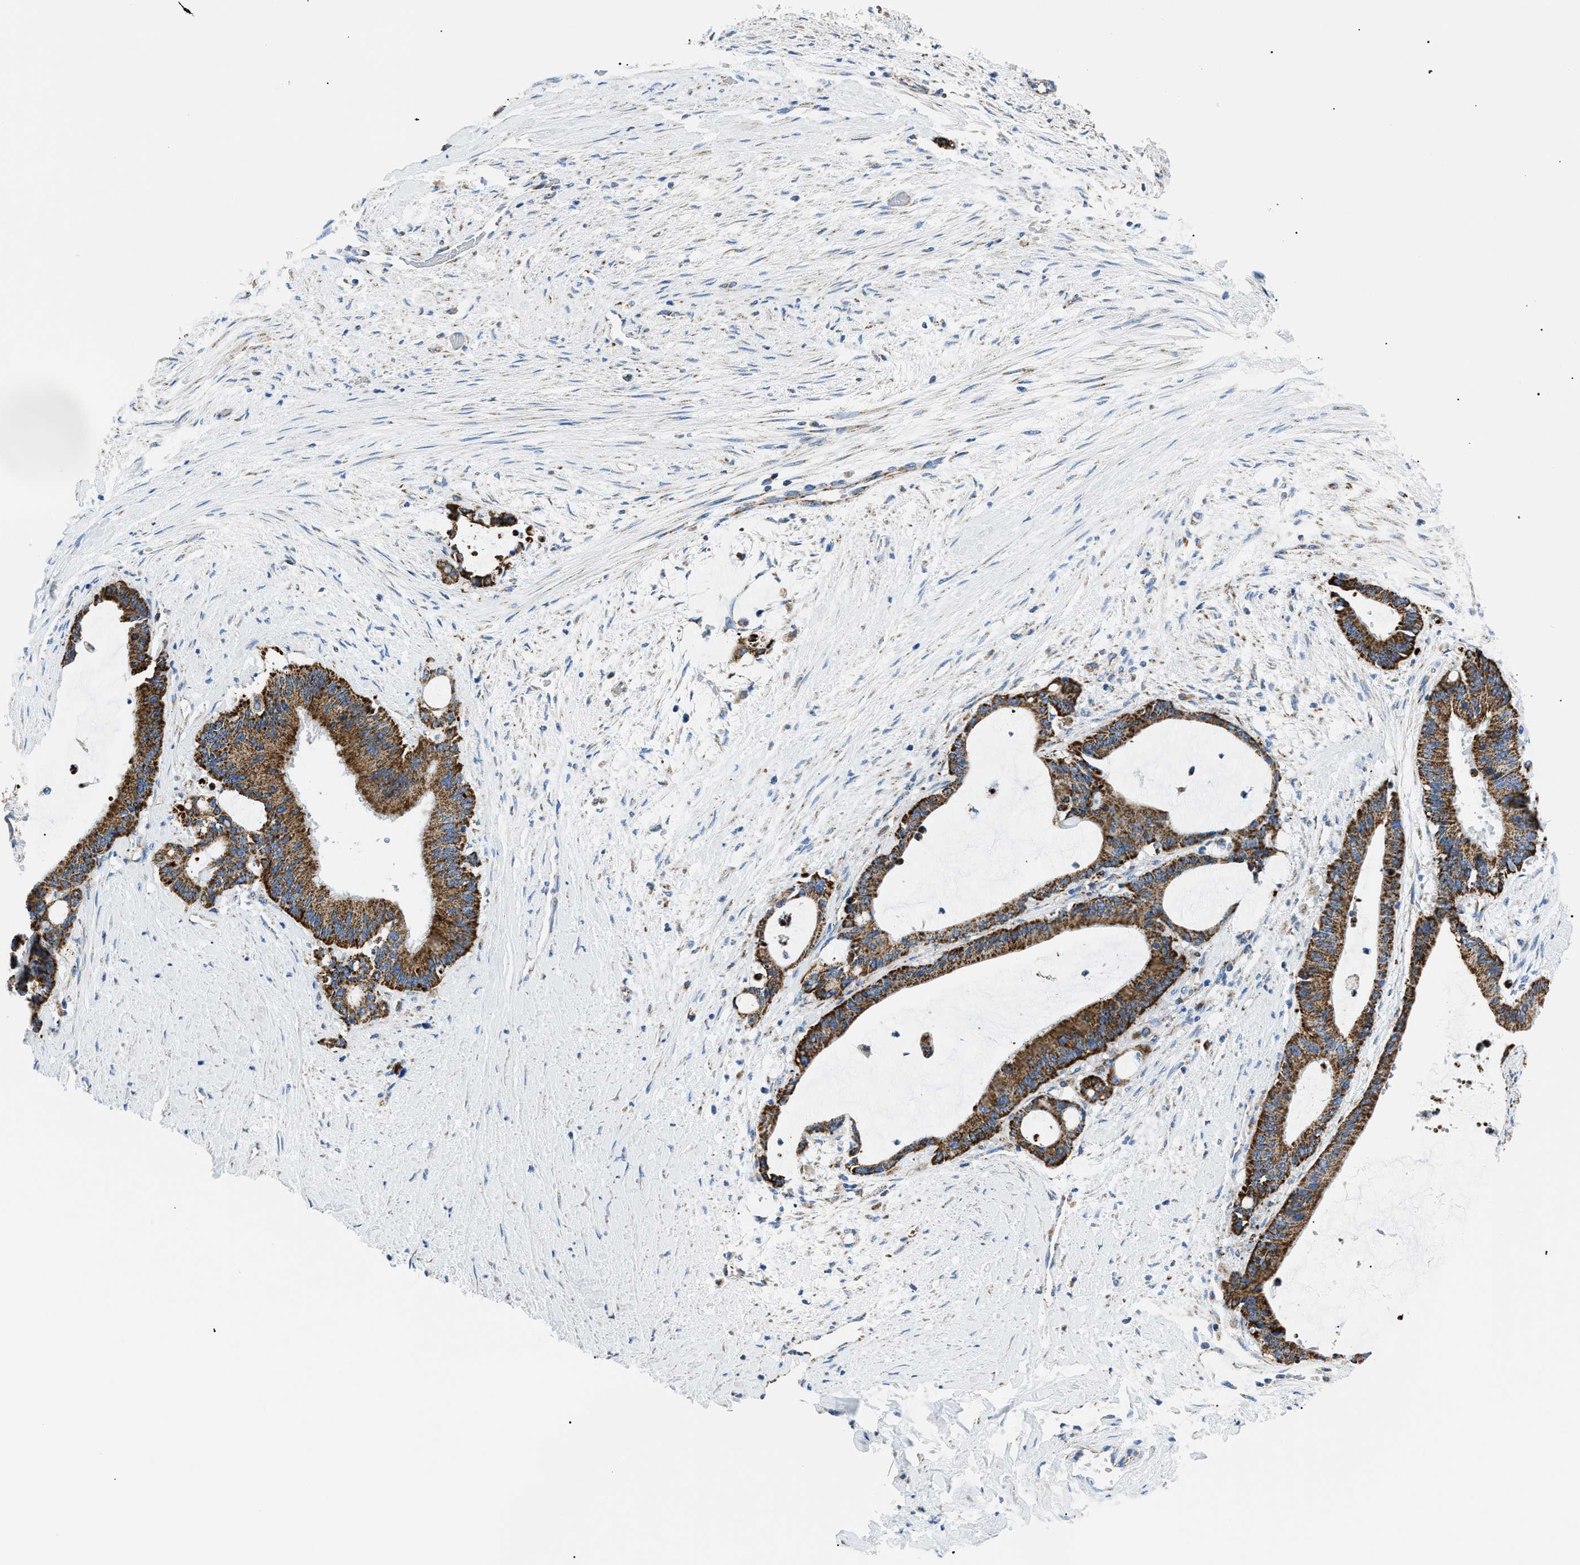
{"staining": {"intensity": "strong", "quantity": ">75%", "location": "cytoplasmic/membranous"}, "tissue": "liver cancer", "cell_type": "Tumor cells", "image_type": "cancer", "snomed": [{"axis": "morphology", "description": "Cholangiocarcinoma"}, {"axis": "topography", "description": "Liver"}], "caption": "The micrograph demonstrates staining of liver cancer (cholangiocarcinoma), revealing strong cytoplasmic/membranous protein expression (brown color) within tumor cells.", "gene": "PHB2", "patient": {"sex": "female", "age": 73}}